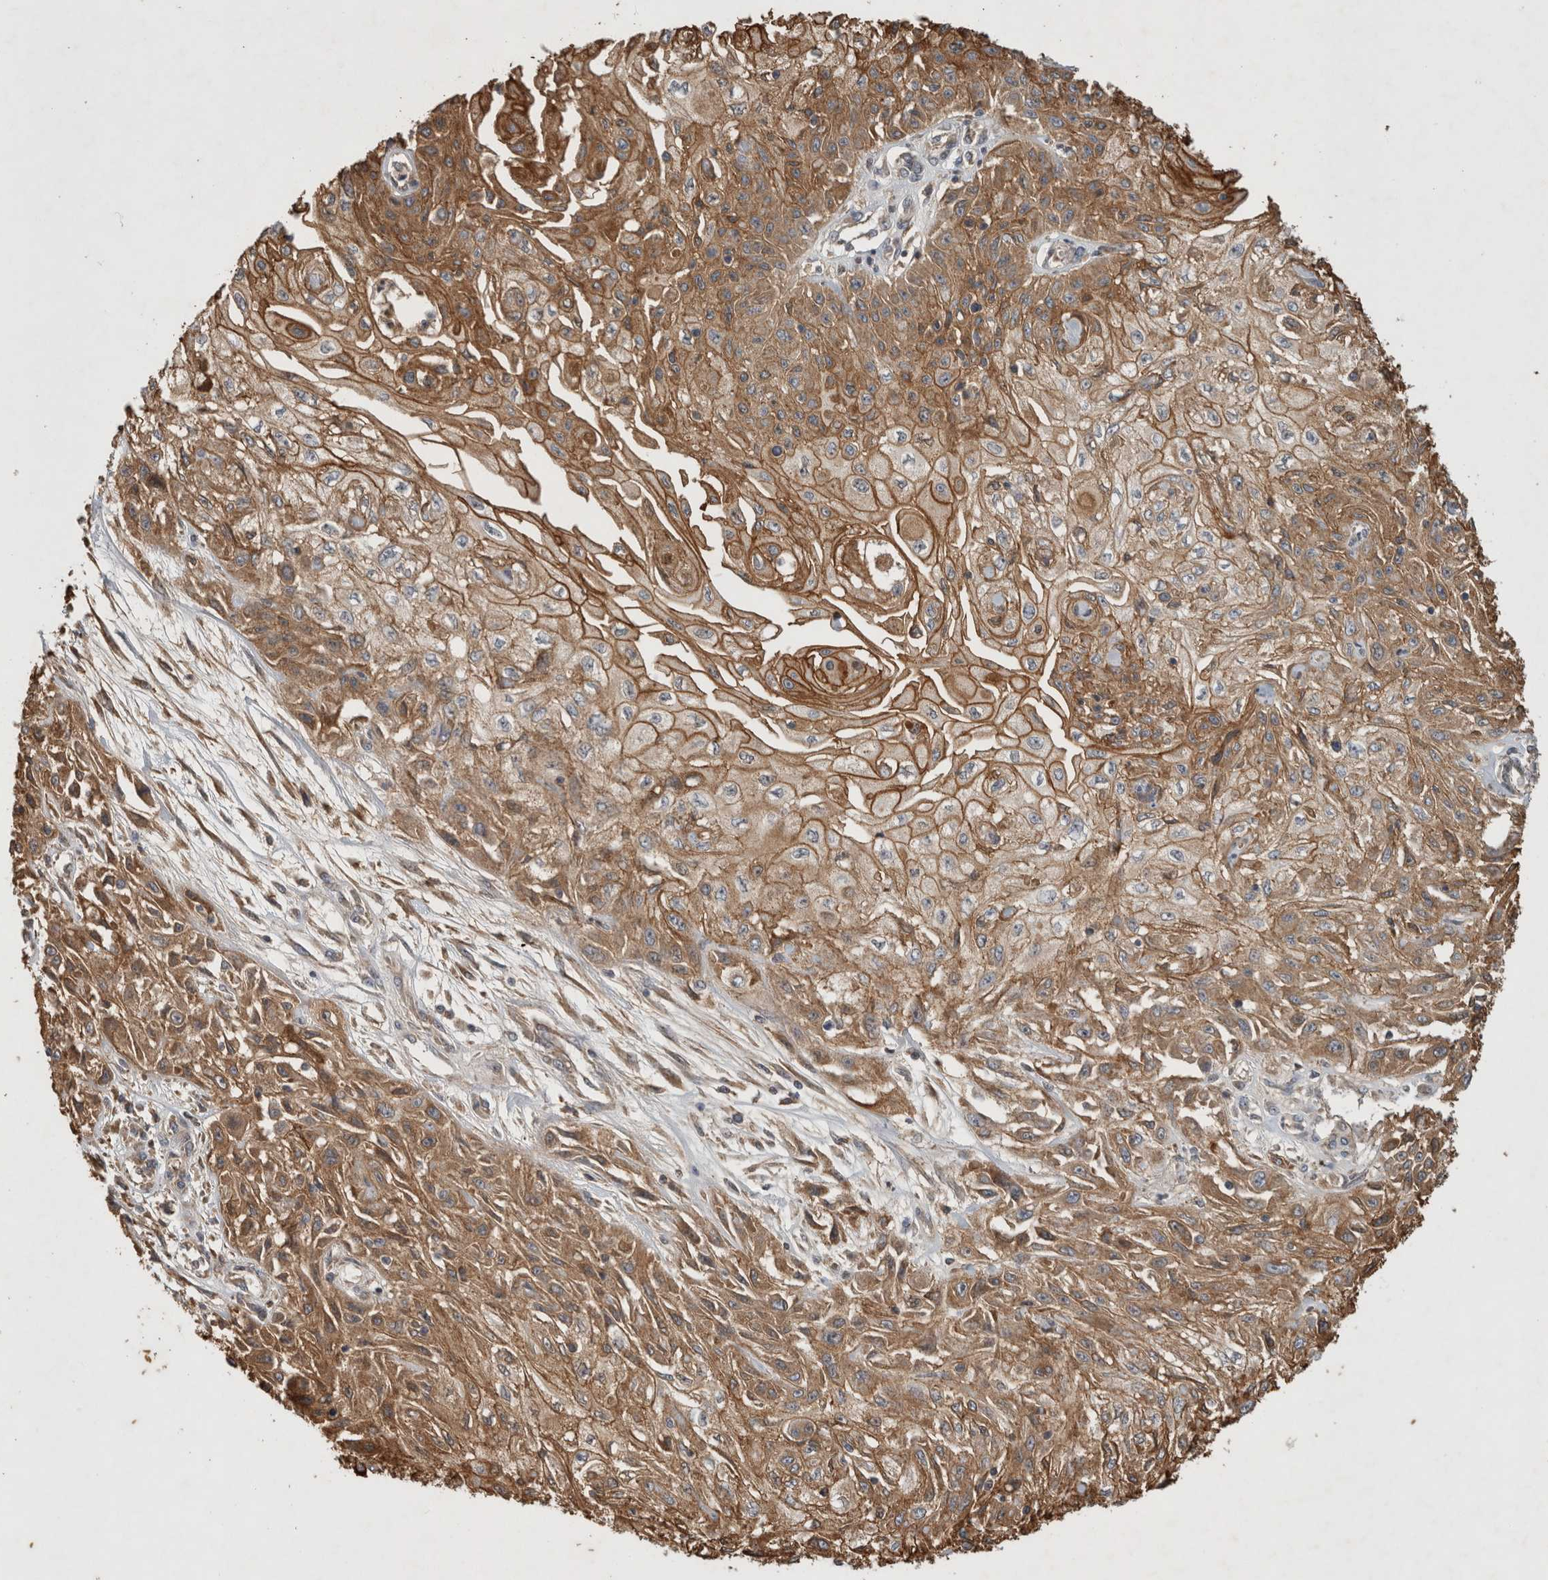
{"staining": {"intensity": "moderate", "quantity": ">75%", "location": "cytoplasmic/membranous"}, "tissue": "skin cancer", "cell_type": "Tumor cells", "image_type": "cancer", "snomed": [{"axis": "morphology", "description": "Squamous cell carcinoma, NOS"}, {"axis": "morphology", "description": "Squamous cell carcinoma, metastatic, NOS"}, {"axis": "topography", "description": "Skin"}, {"axis": "topography", "description": "Lymph node"}], "caption": "Protein expression analysis of squamous cell carcinoma (skin) reveals moderate cytoplasmic/membranous staining in about >75% of tumor cells. The staining was performed using DAB to visualize the protein expression in brown, while the nuclei were stained in blue with hematoxylin (Magnification: 20x).", "gene": "SERAC1", "patient": {"sex": "male", "age": 75}}